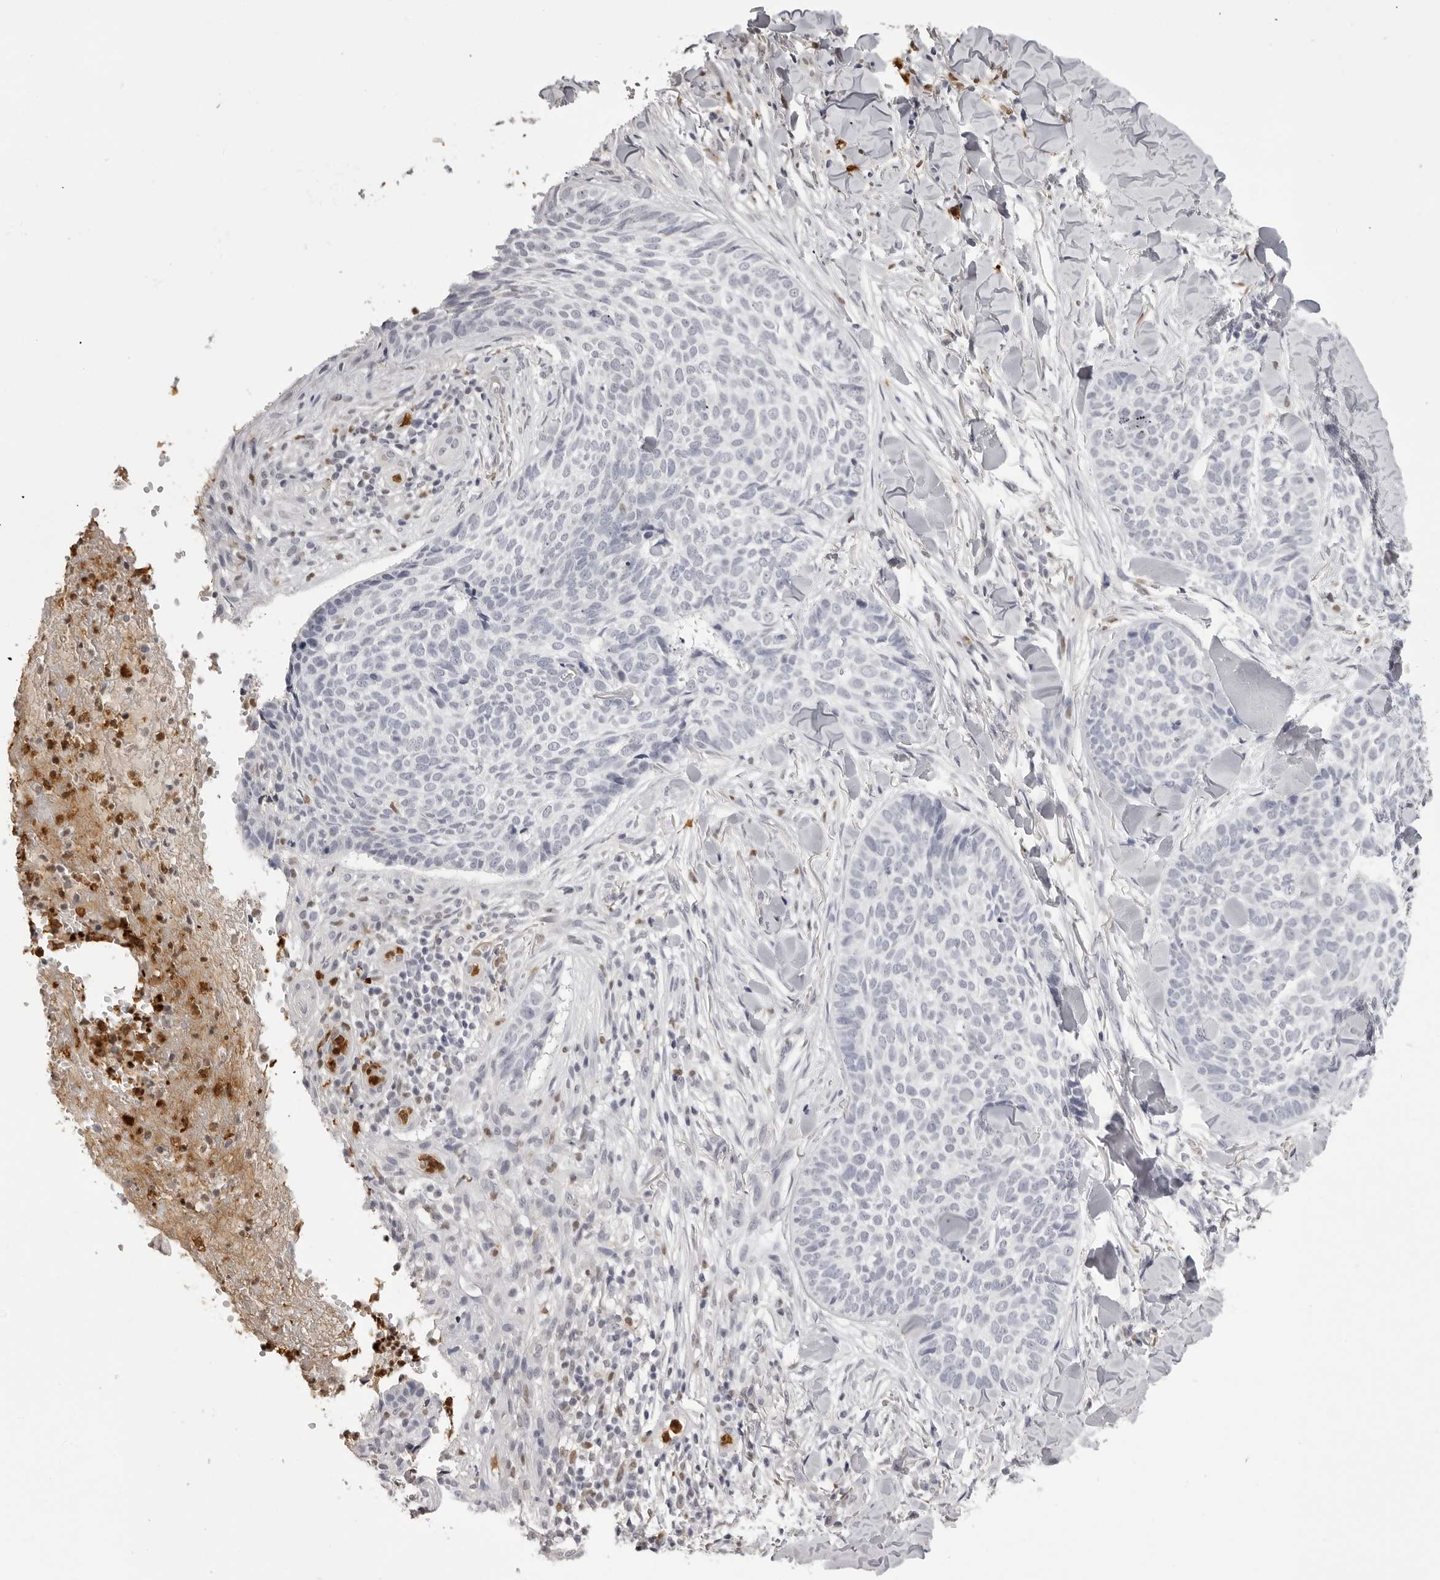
{"staining": {"intensity": "negative", "quantity": "none", "location": "none"}, "tissue": "skin cancer", "cell_type": "Tumor cells", "image_type": "cancer", "snomed": [{"axis": "morphology", "description": "Normal tissue, NOS"}, {"axis": "morphology", "description": "Basal cell carcinoma"}, {"axis": "topography", "description": "Skin"}], "caption": "Micrograph shows no significant protein expression in tumor cells of basal cell carcinoma (skin). Brightfield microscopy of immunohistochemistry stained with DAB (3,3'-diaminobenzidine) (brown) and hematoxylin (blue), captured at high magnification.", "gene": "IL31", "patient": {"sex": "male", "age": 67}}